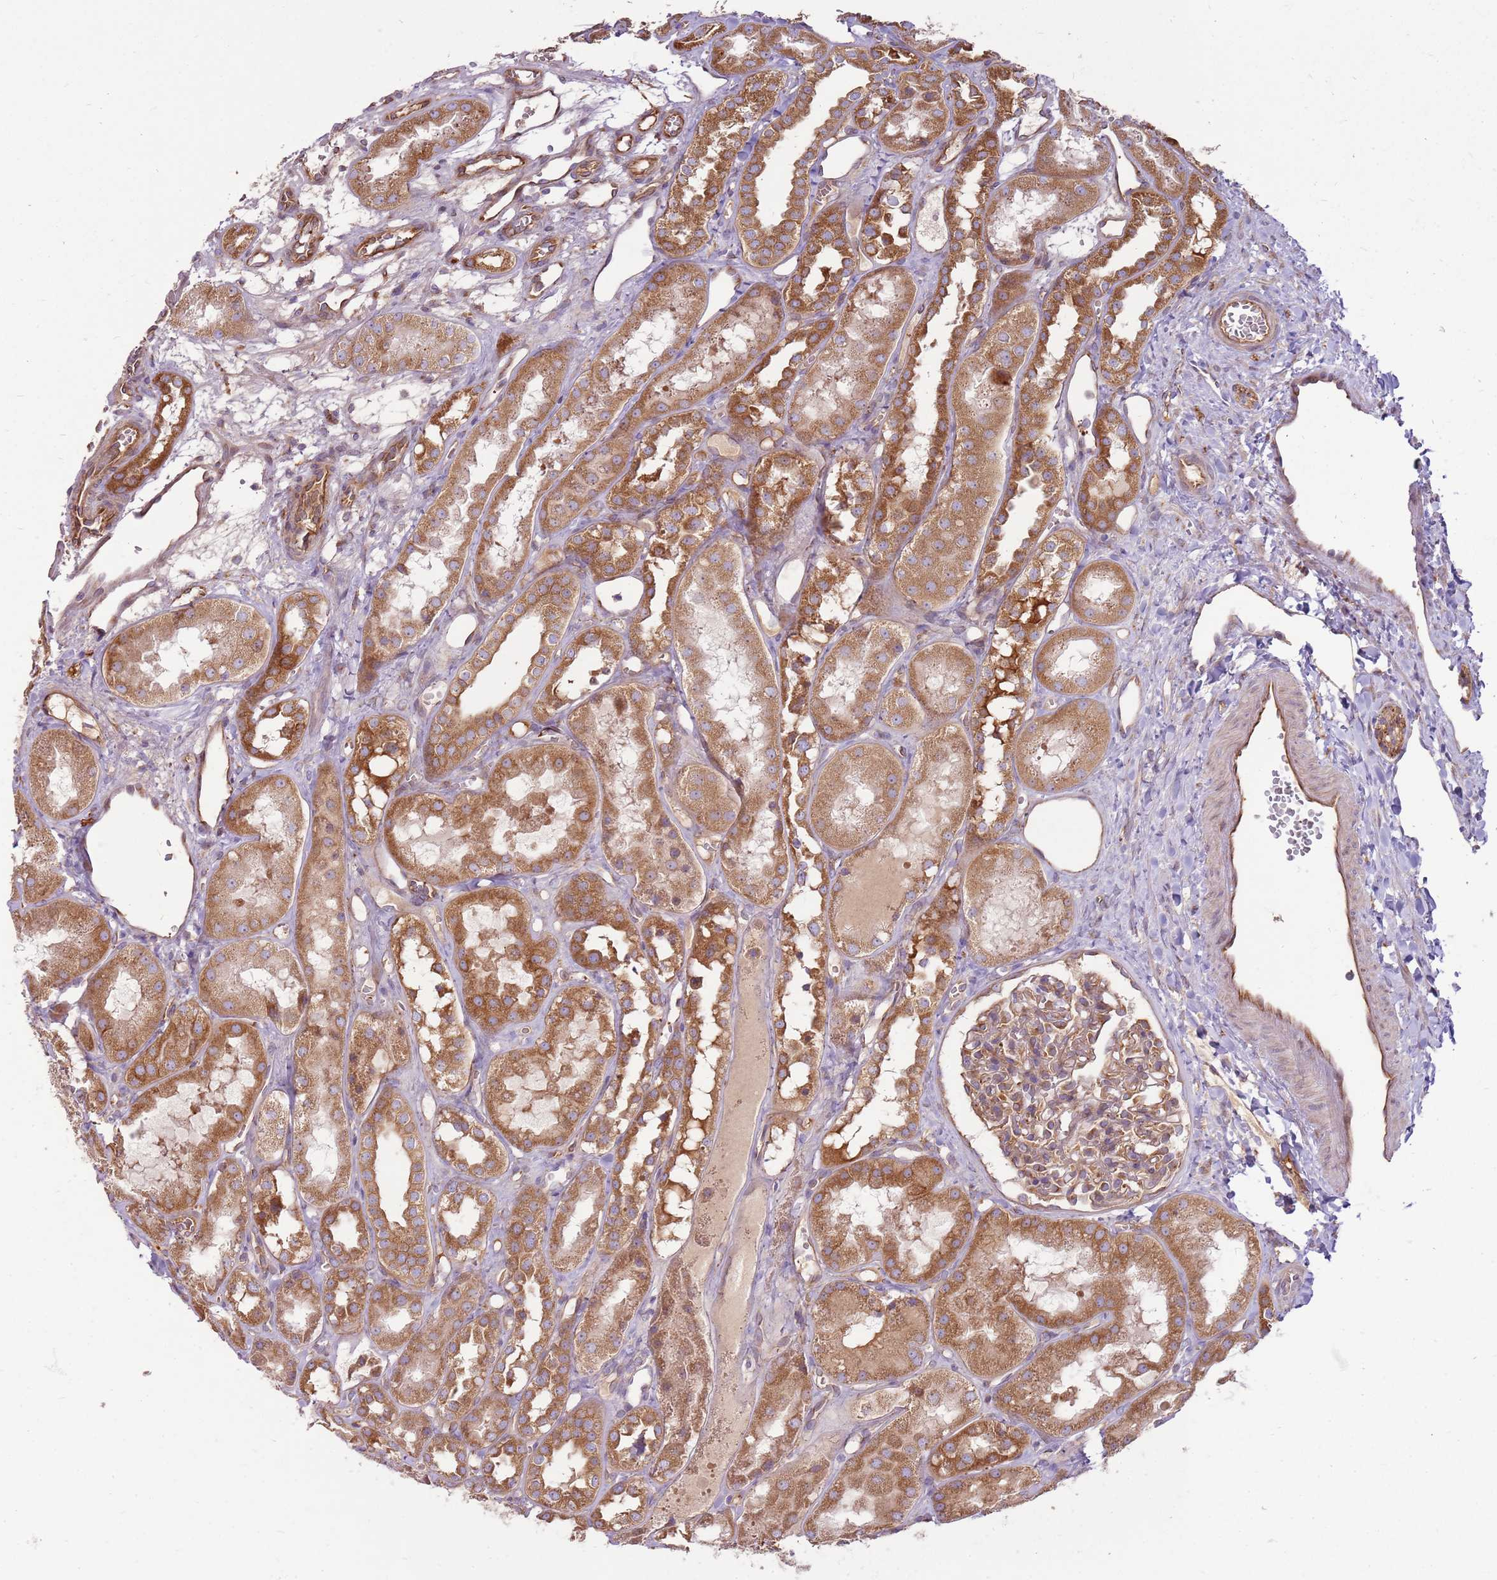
{"staining": {"intensity": "weak", "quantity": ">75%", "location": "cytoplasmic/membranous"}, "tissue": "kidney", "cell_type": "Cells in glomeruli", "image_type": "normal", "snomed": [{"axis": "morphology", "description": "Normal tissue, NOS"}, {"axis": "topography", "description": "Kidney"}], "caption": "A high-resolution histopathology image shows IHC staining of normal kidney, which displays weak cytoplasmic/membranous staining in approximately >75% of cells in glomeruli. The staining is performed using DAB brown chromogen to label protein expression. The nuclei are counter-stained blue using hematoxylin.", "gene": "EMC1", "patient": {"sex": "male", "age": 16}}